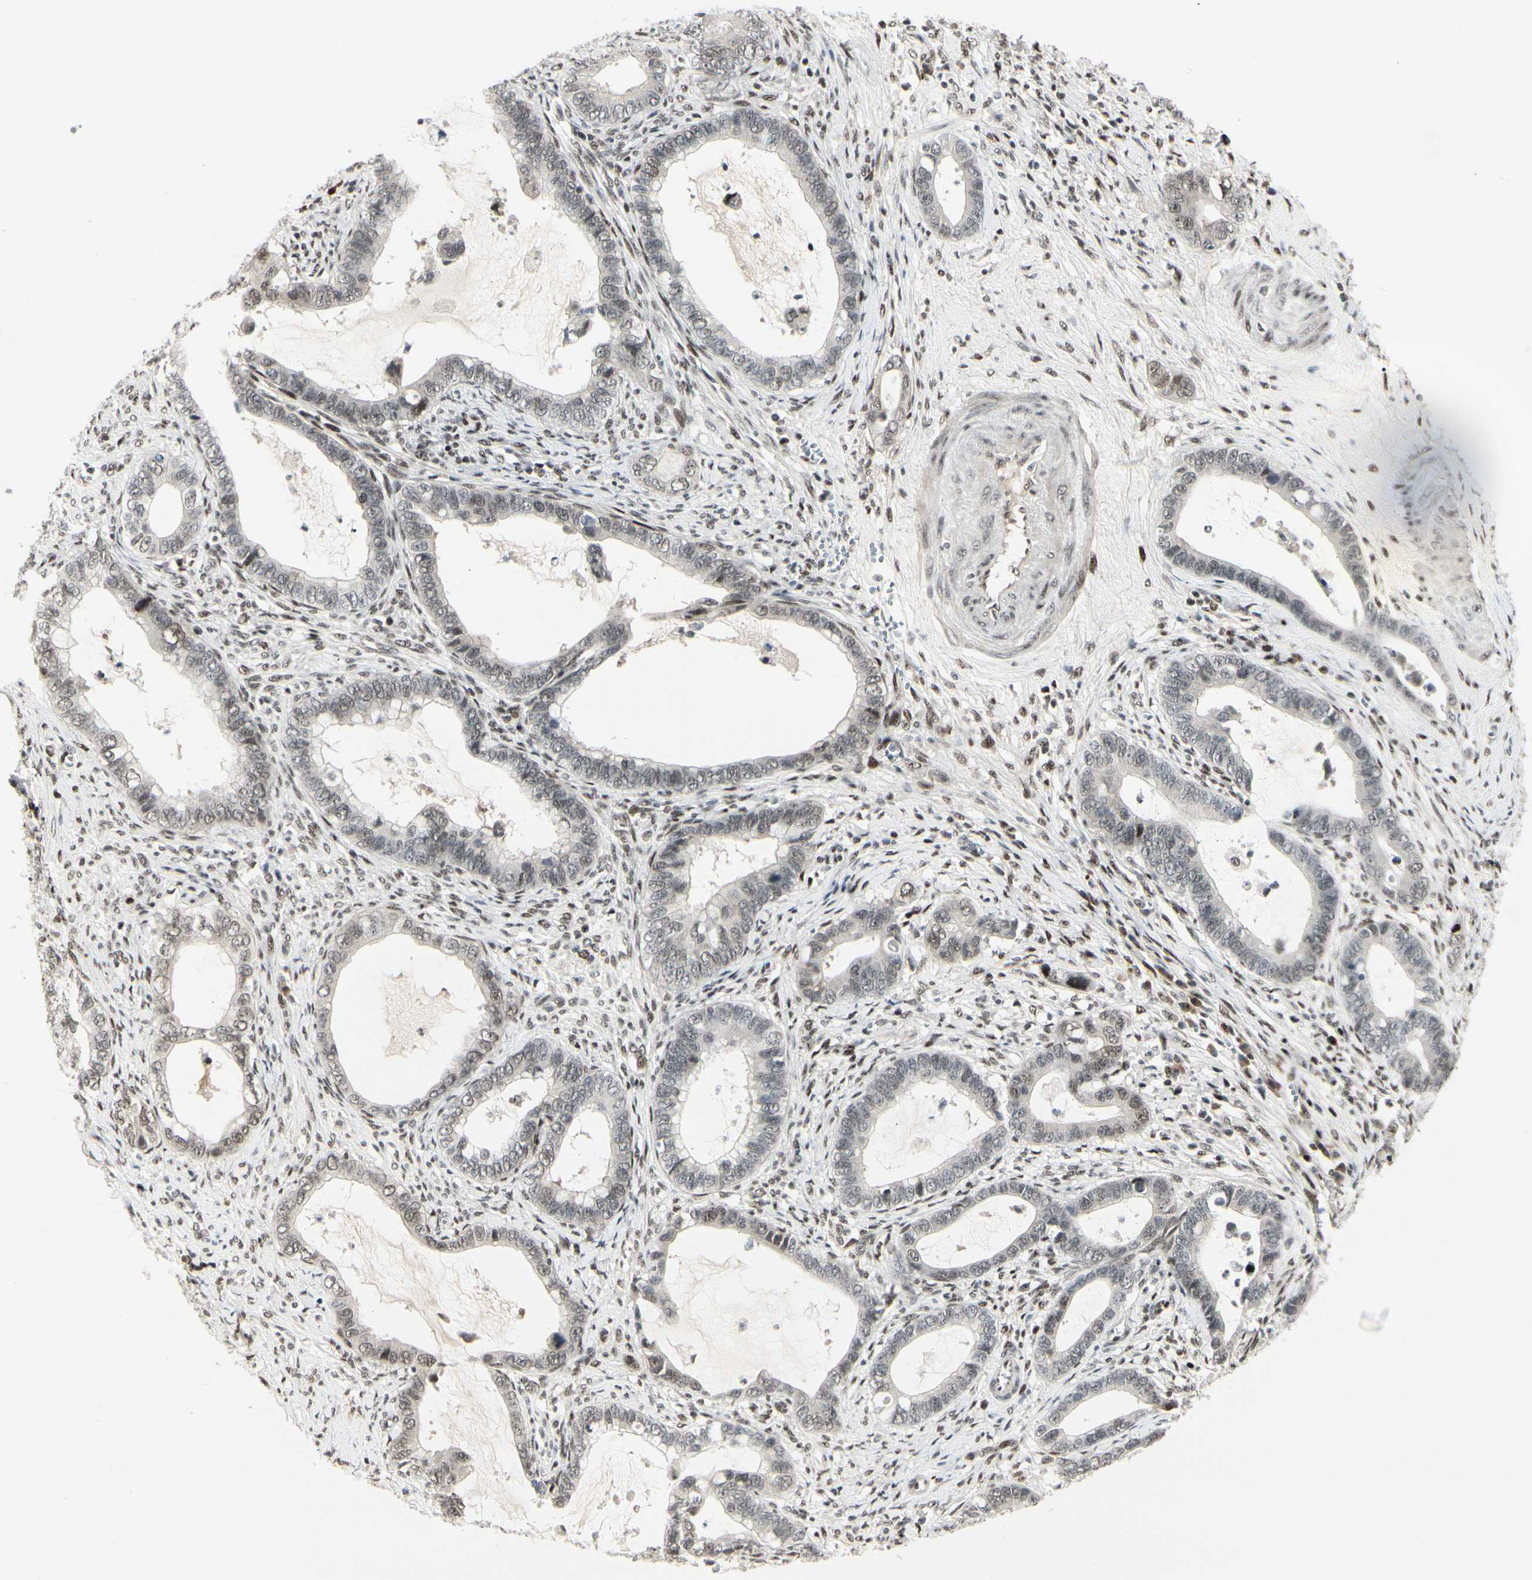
{"staining": {"intensity": "weak", "quantity": "25%-75%", "location": "nuclear"}, "tissue": "cervical cancer", "cell_type": "Tumor cells", "image_type": "cancer", "snomed": [{"axis": "morphology", "description": "Adenocarcinoma, NOS"}, {"axis": "topography", "description": "Cervix"}], "caption": "Immunohistochemical staining of cervical adenocarcinoma exhibits weak nuclear protein staining in approximately 25%-75% of tumor cells.", "gene": "FOXJ2", "patient": {"sex": "female", "age": 44}}